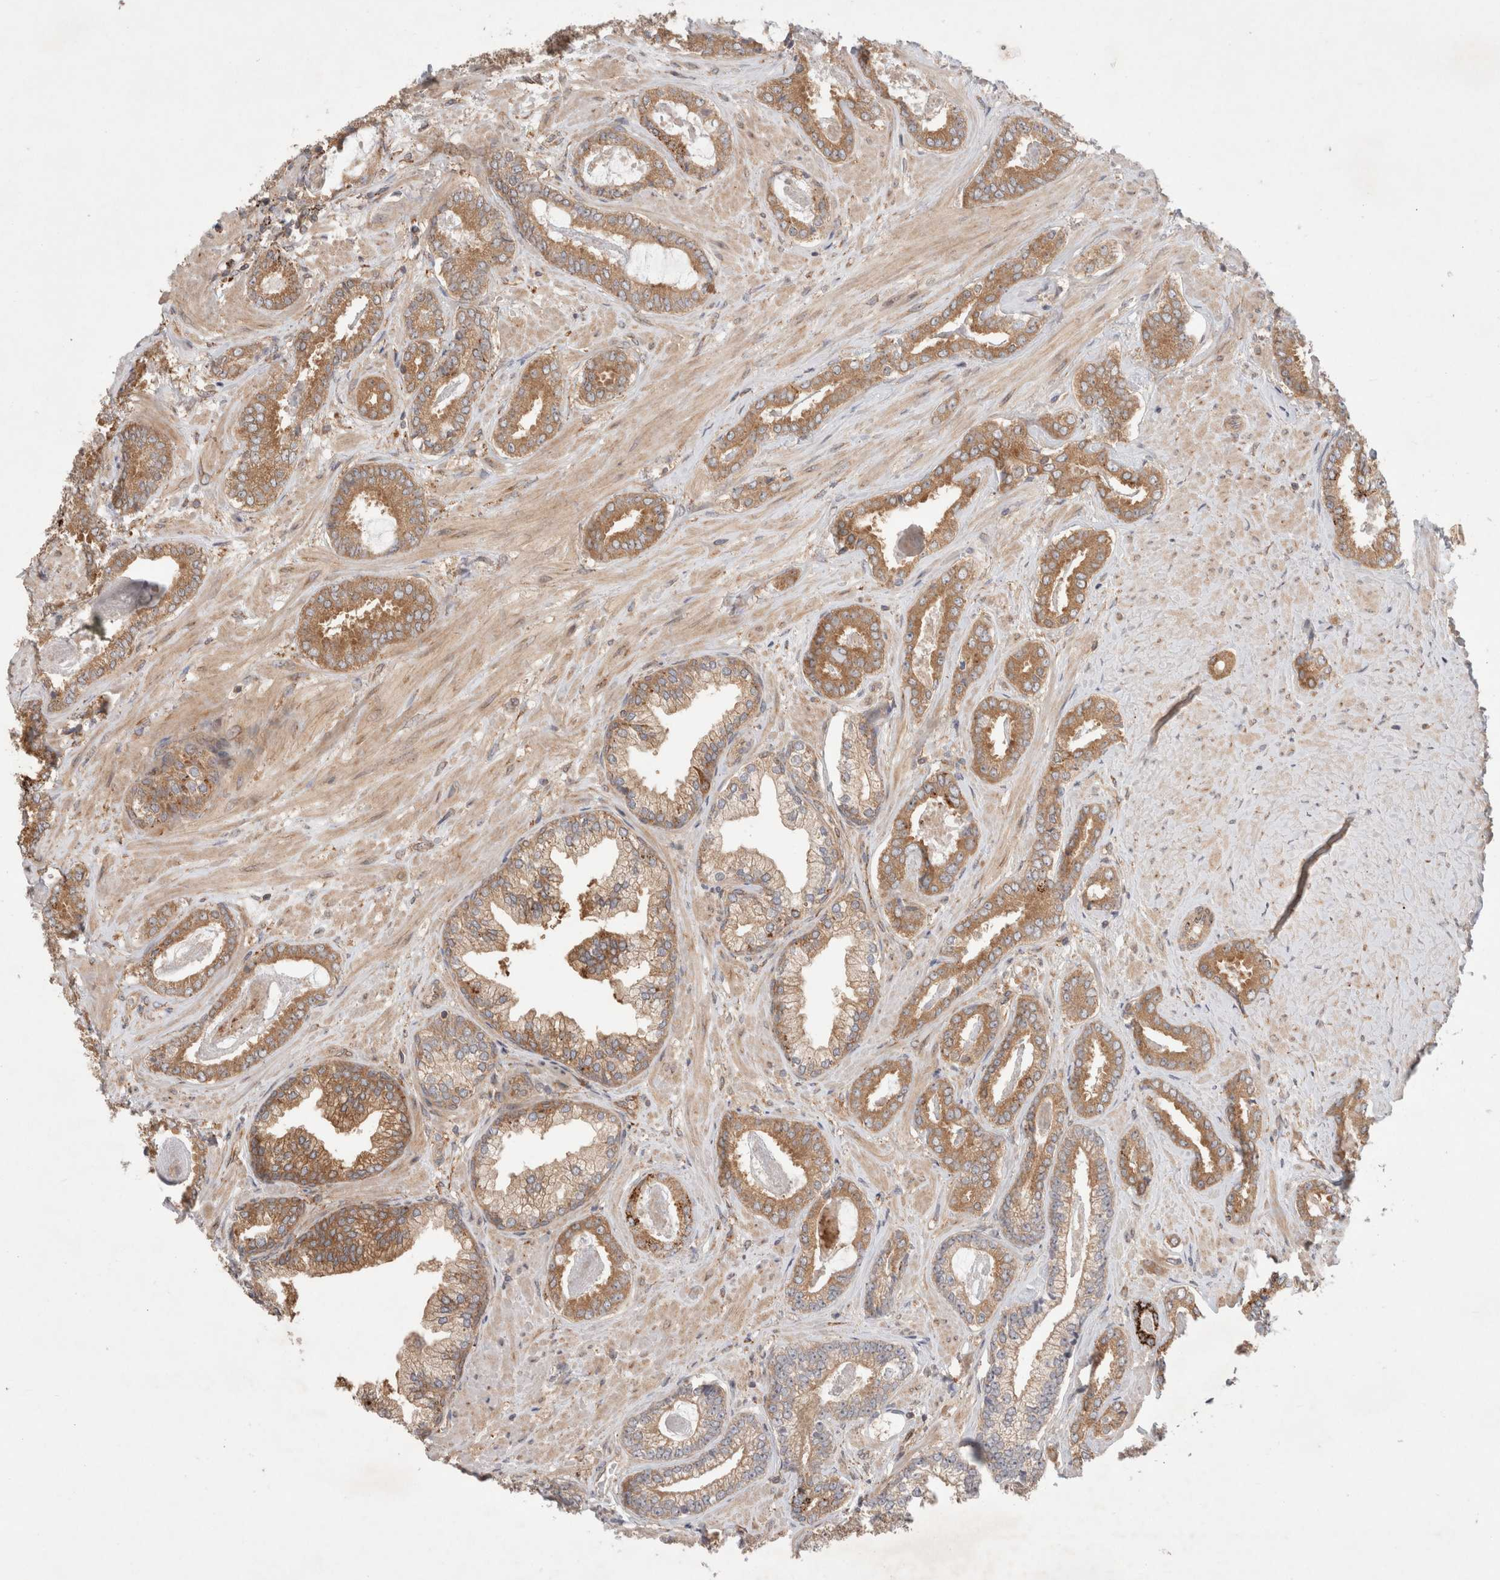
{"staining": {"intensity": "moderate", "quantity": ">75%", "location": "cytoplasmic/membranous"}, "tissue": "prostate cancer", "cell_type": "Tumor cells", "image_type": "cancer", "snomed": [{"axis": "morphology", "description": "Adenocarcinoma, Low grade"}, {"axis": "topography", "description": "Prostate"}], "caption": "A micrograph of human low-grade adenocarcinoma (prostate) stained for a protein exhibits moderate cytoplasmic/membranous brown staining in tumor cells. Using DAB (brown) and hematoxylin (blue) stains, captured at high magnification using brightfield microscopy.", "gene": "HROB", "patient": {"sex": "male", "age": 71}}